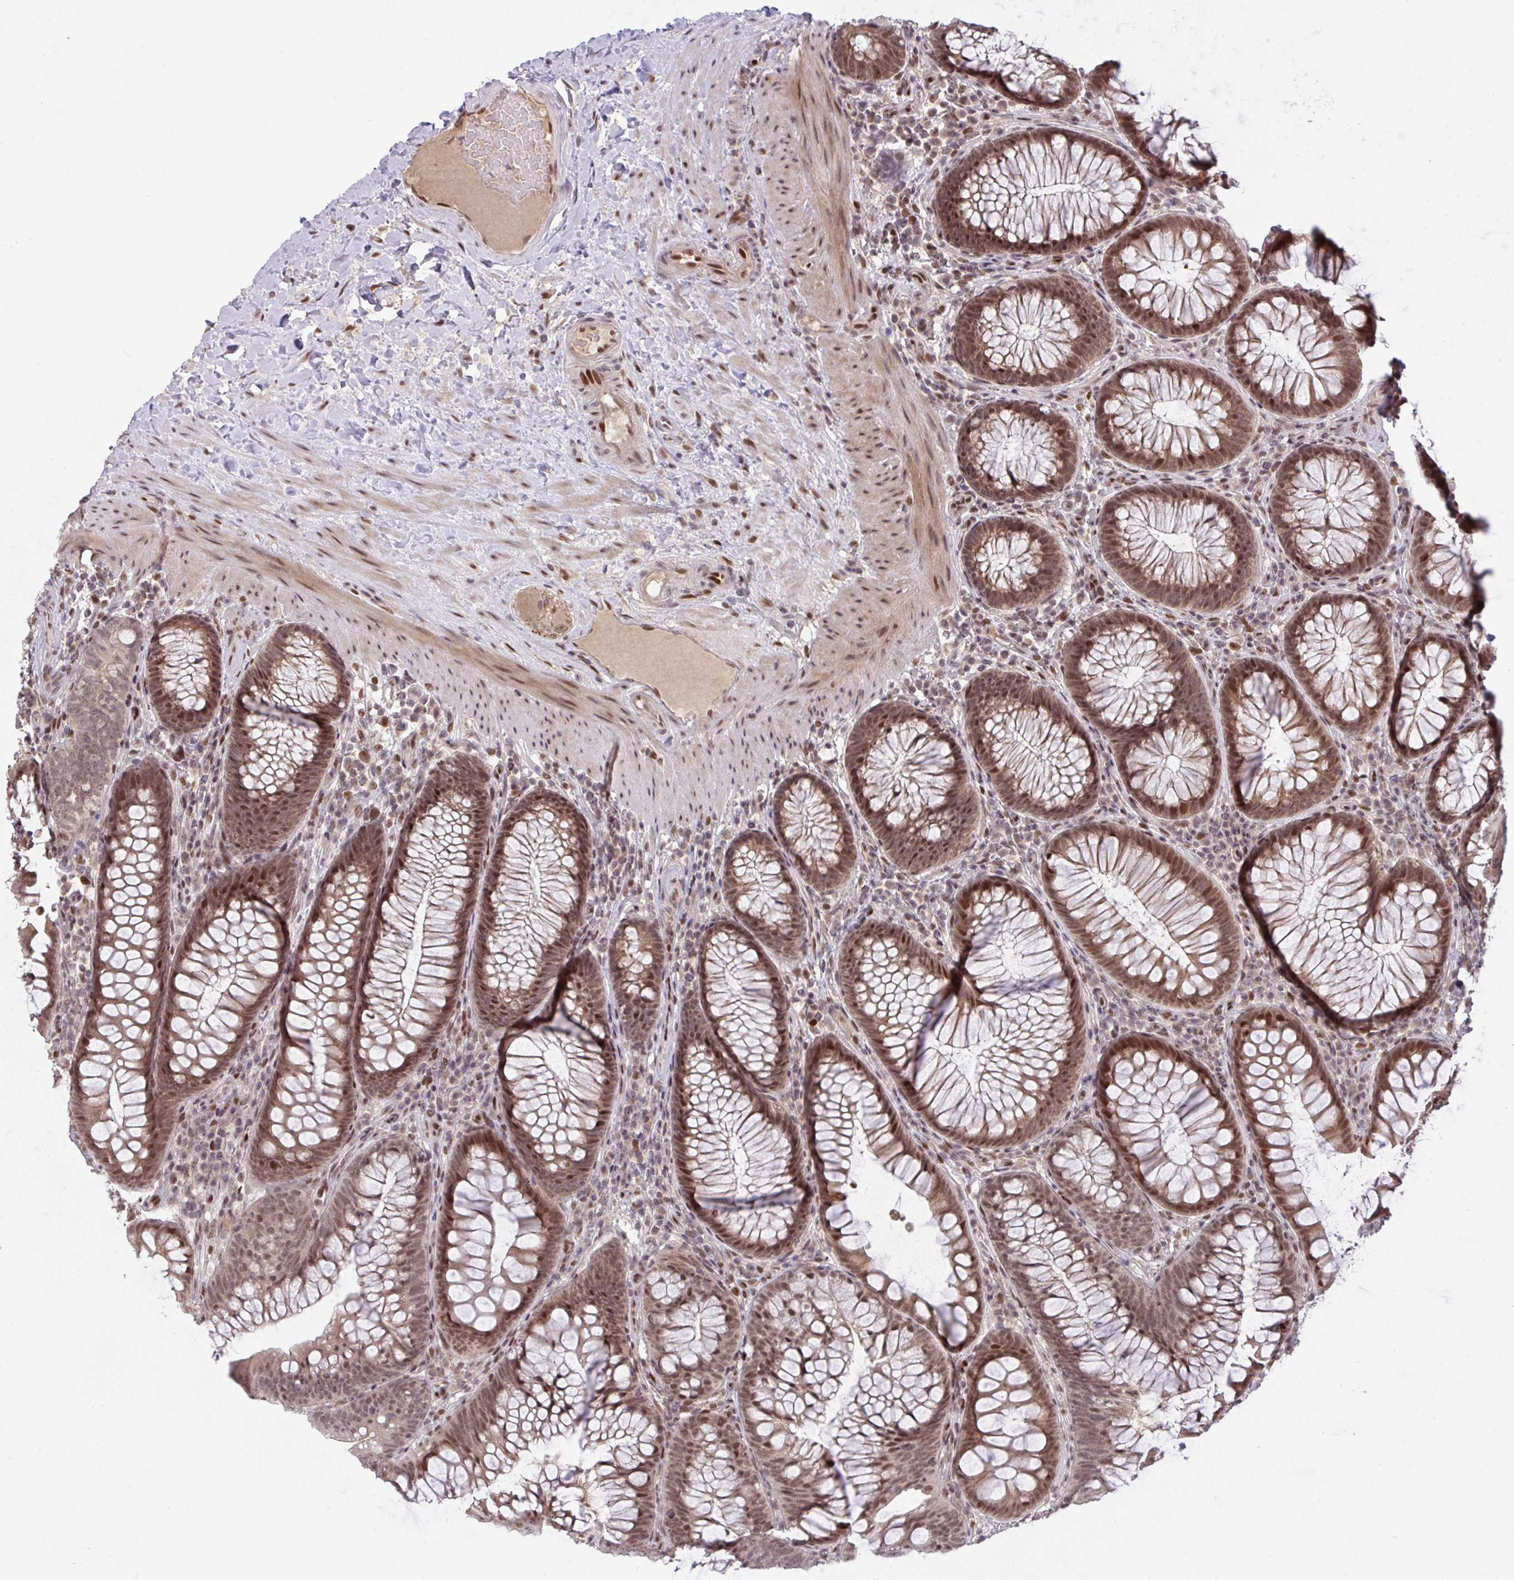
{"staining": {"intensity": "moderate", "quantity": ">75%", "location": "nuclear"}, "tissue": "colon", "cell_type": "Endothelial cells", "image_type": "normal", "snomed": [{"axis": "morphology", "description": "Normal tissue, NOS"}, {"axis": "morphology", "description": "Adenoma, NOS"}, {"axis": "topography", "description": "Soft tissue"}, {"axis": "topography", "description": "Colon"}], "caption": "Moderate nuclear positivity is identified in about >75% of endothelial cells in normal colon.", "gene": "KLF2", "patient": {"sex": "male", "age": 47}}